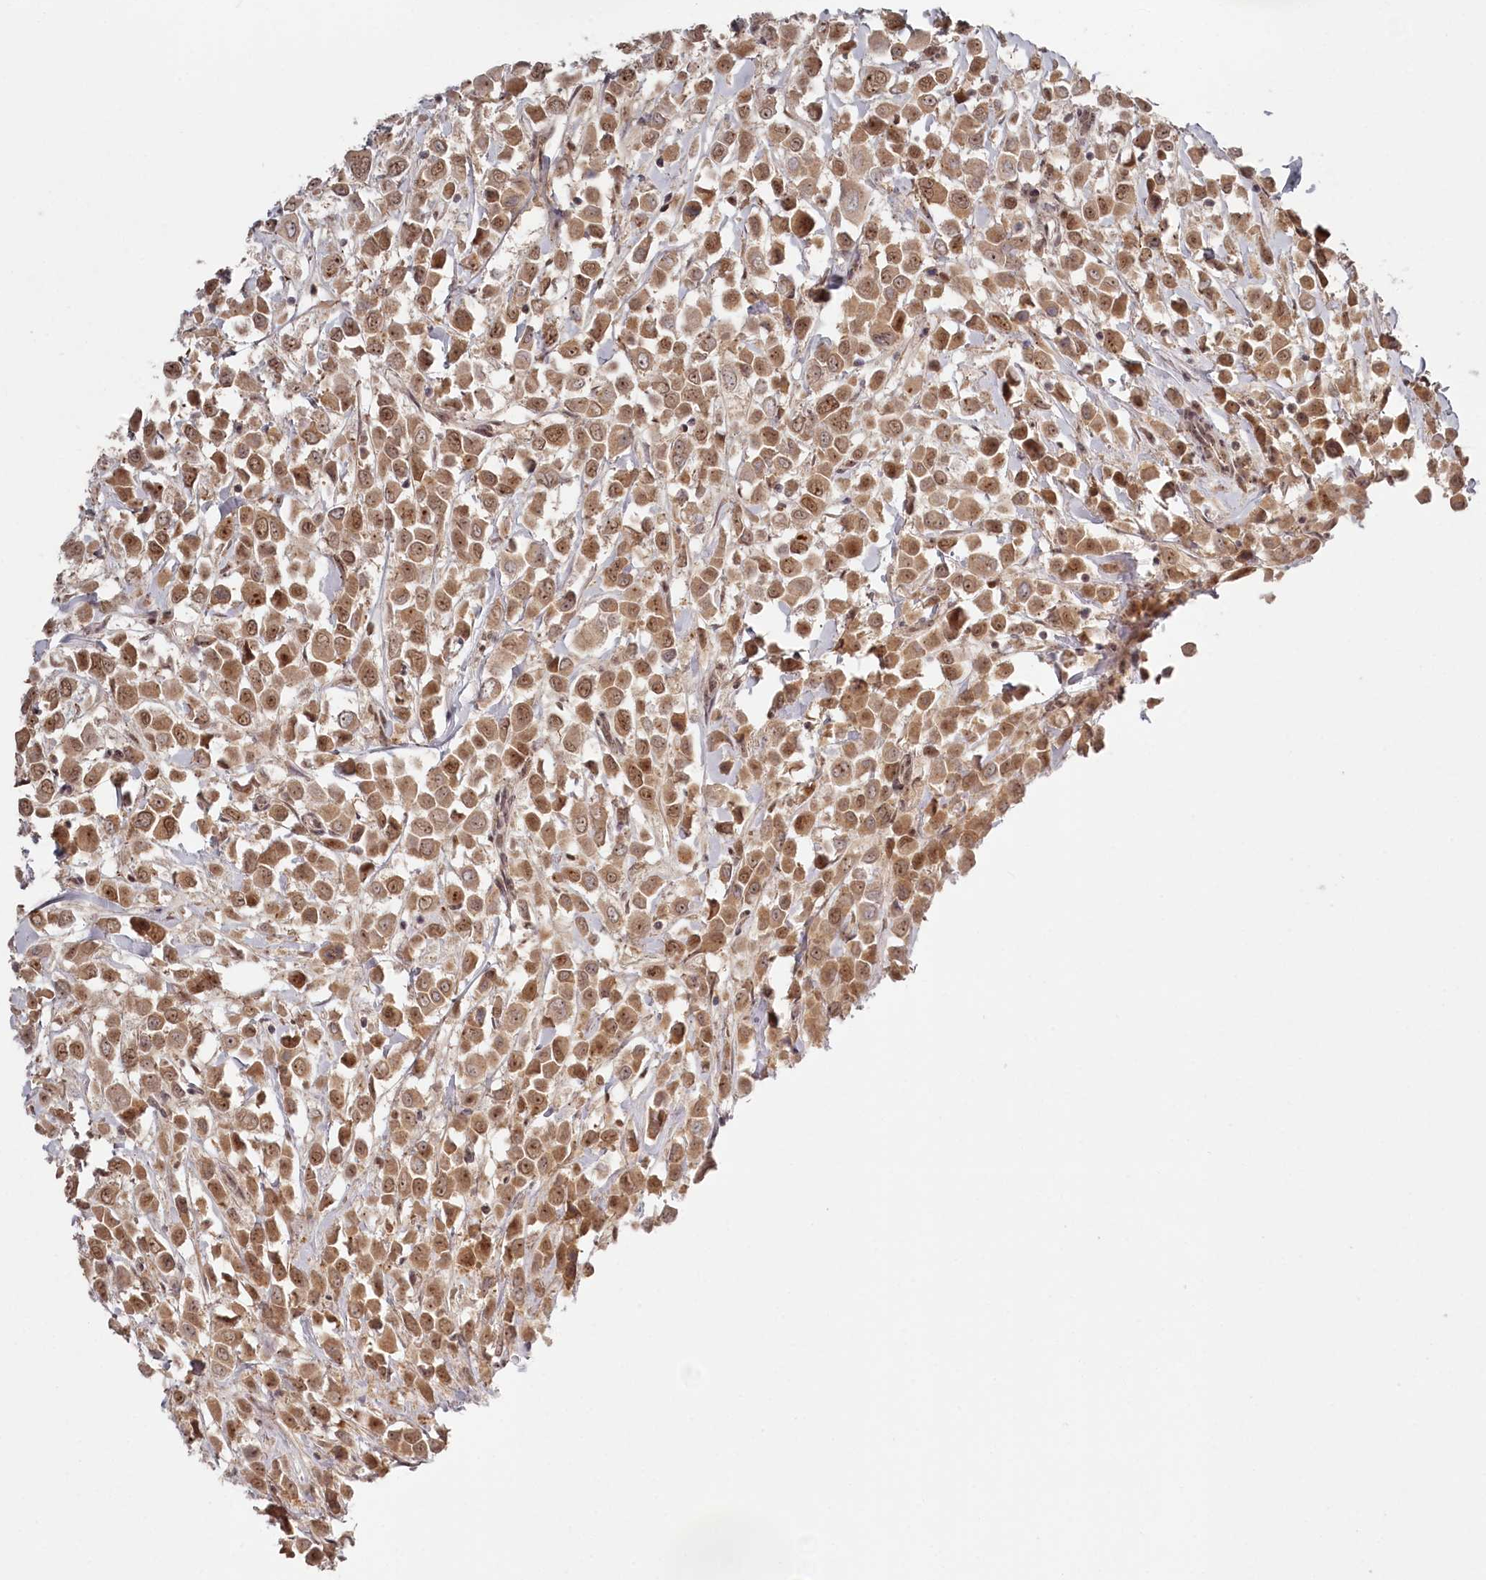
{"staining": {"intensity": "moderate", "quantity": ">75%", "location": "cytoplasmic/membranous,nuclear"}, "tissue": "breast cancer", "cell_type": "Tumor cells", "image_type": "cancer", "snomed": [{"axis": "morphology", "description": "Duct carcinoma"}, {"axis": "topography", "description": "Breast"}], "caption": "IHC staining of breast cancer (infiltrating ductal carcinoma), which reveals medium levels of moderate cytoplasmic/membranous and nuclear positivity in about >75% of tumor cells indicating moderate cytoplasmic/membranous and nuclear protein expression. The staining was performed using DAB (brown) for protein detection and nuclei were counterstained in hematoxylin (blue).", "gene": "EXOSC1", "patient": {"sex": "female", "age": 61}}